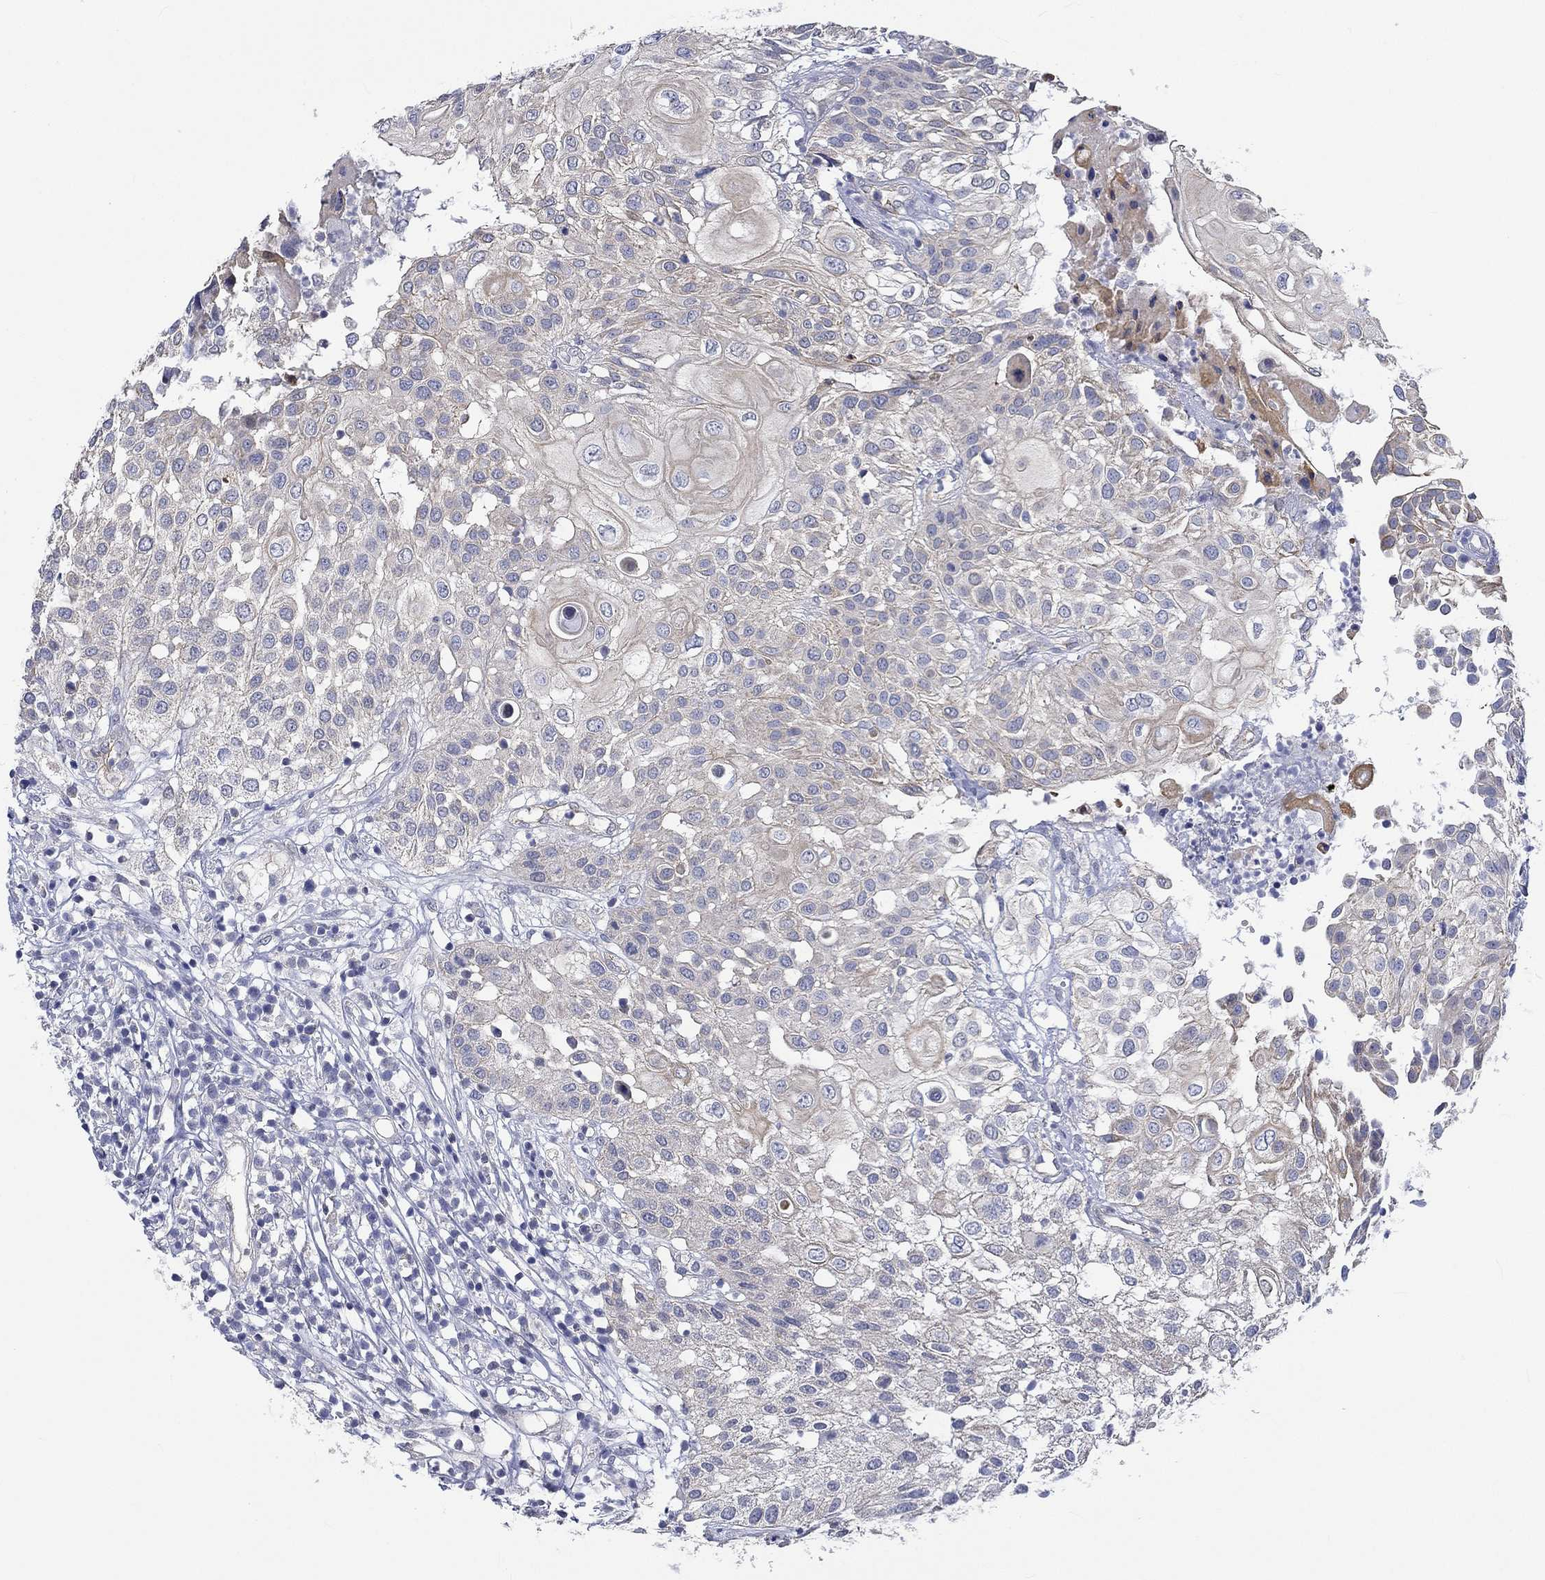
{"staining": {"intensity": "weak", "quantity": ">75%", "location": "cytoplasmic/membranous"}, "tissue": "urothelial cancer", "cell_type": "Tumor cells", "image_type": "cancer", "snomed": [{"axis": "morphology", "description": "Urothelial carcinoma, High grade"}, {"axis": "topography", "description": "Urinary bladder"}], "caption": "Approximately >75% of tumor cells in urothelial cancer exhibit weak cytoplasmic/membranous protein expression as visualized by brown immunohistochemical staining.", "gene": "AGRP", "patient": {"sex": "female", "age": 79}}